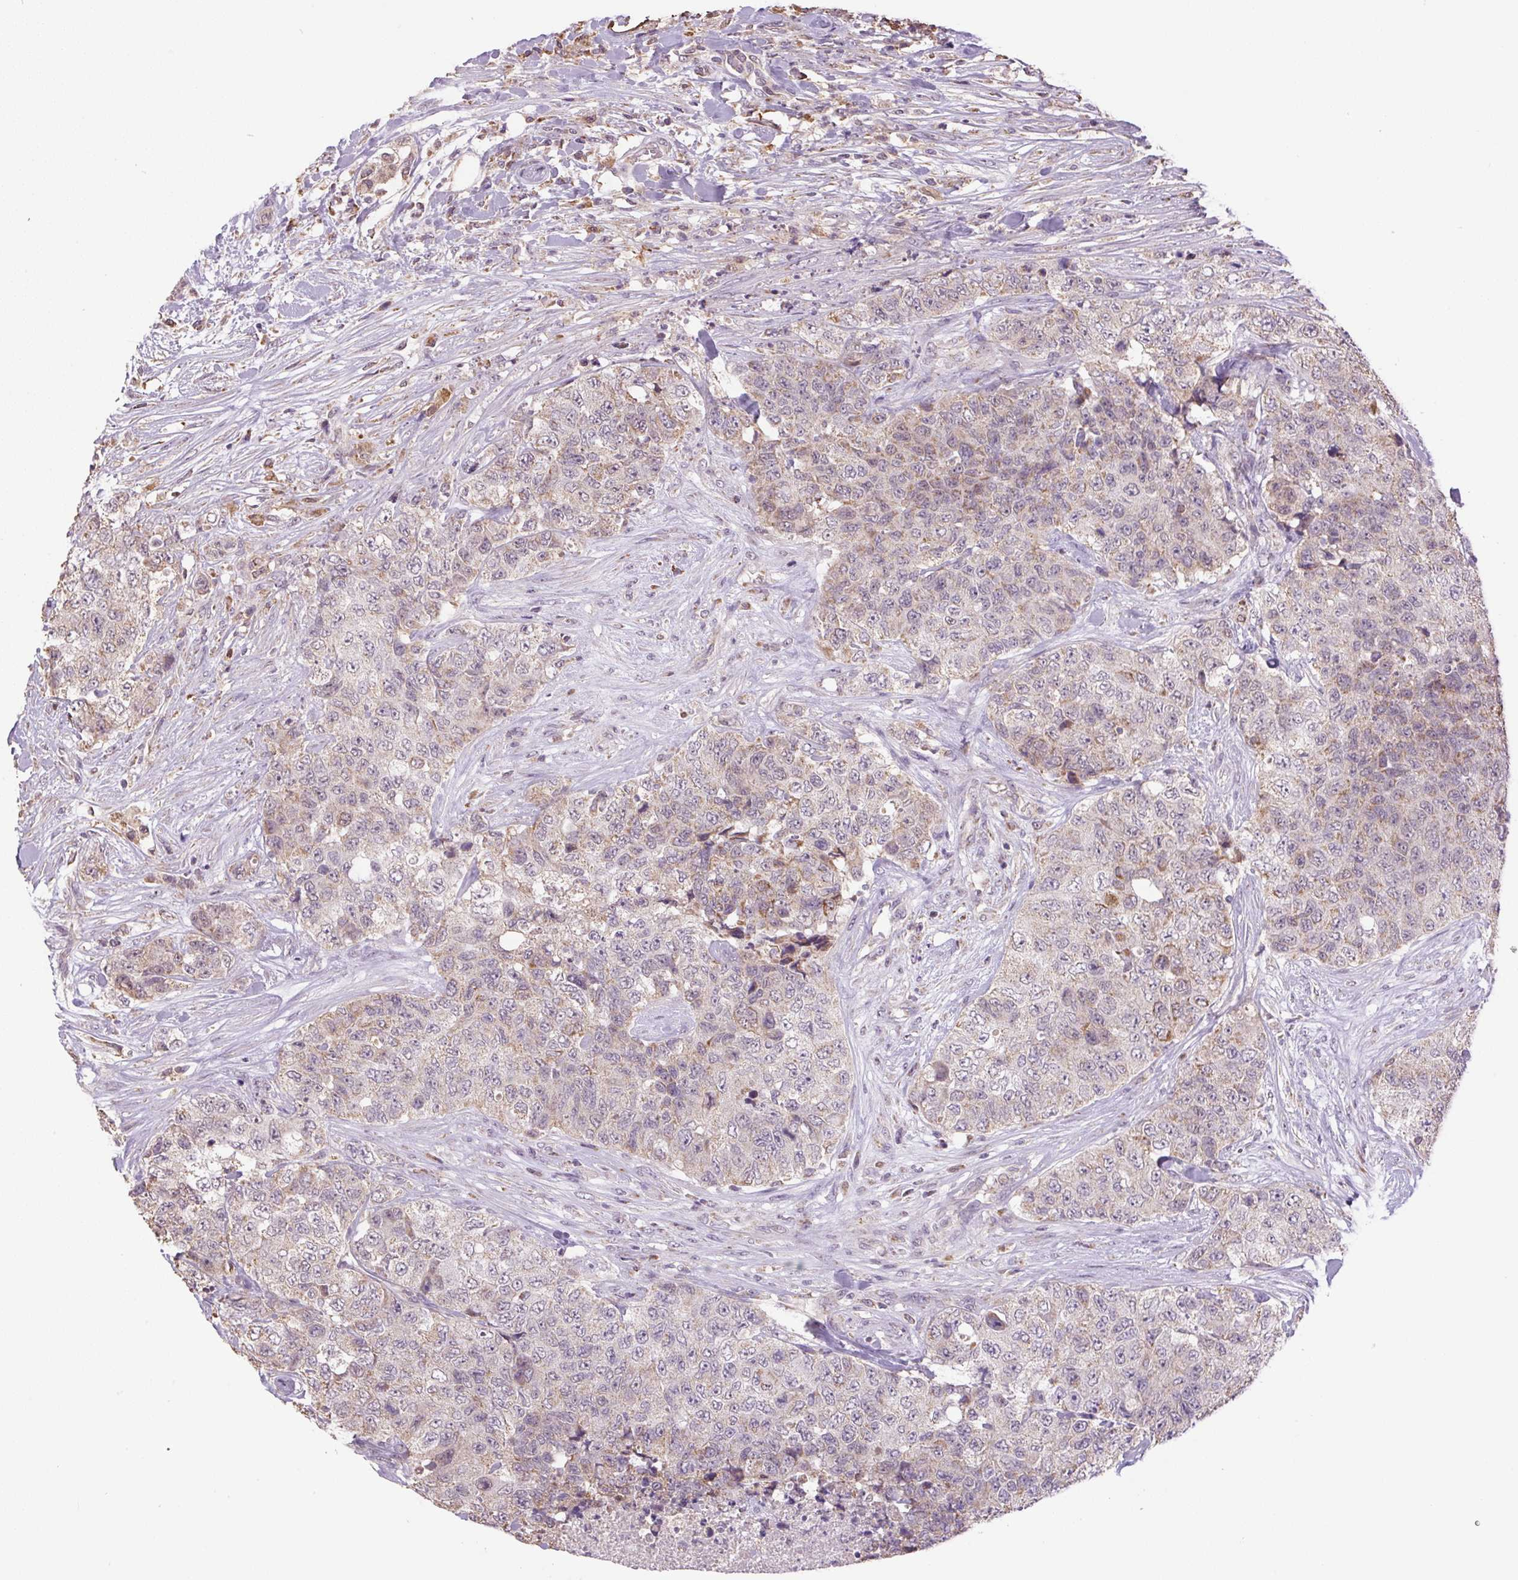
{"staining": {"intensity": "weak", "quantity": "25%-75%", "location": "cytoplasmic/membranous"}, "tissue": "urothelial cancer", "cell_type": "Tumor cells", "image_type": "cancer", "snomed": [{"axis": "morphology", "description": "Urothelial carcinoma, High grade"}, {"axis": "topography", "description": "Urinary bladder"}], "caption": "IHC histopathology image of neoplastic tissue: human high-grade urothelial carcinoma stained using immunohistochemistry (IHC) displays low levels of weak protein expression localized specifically in the cytoplasmic/membranous of tumor cells, appearing as a cytoplasmic/membranous brown color.", "gene": "SGF29", "patient": {"sex": "female", "age": 78}}